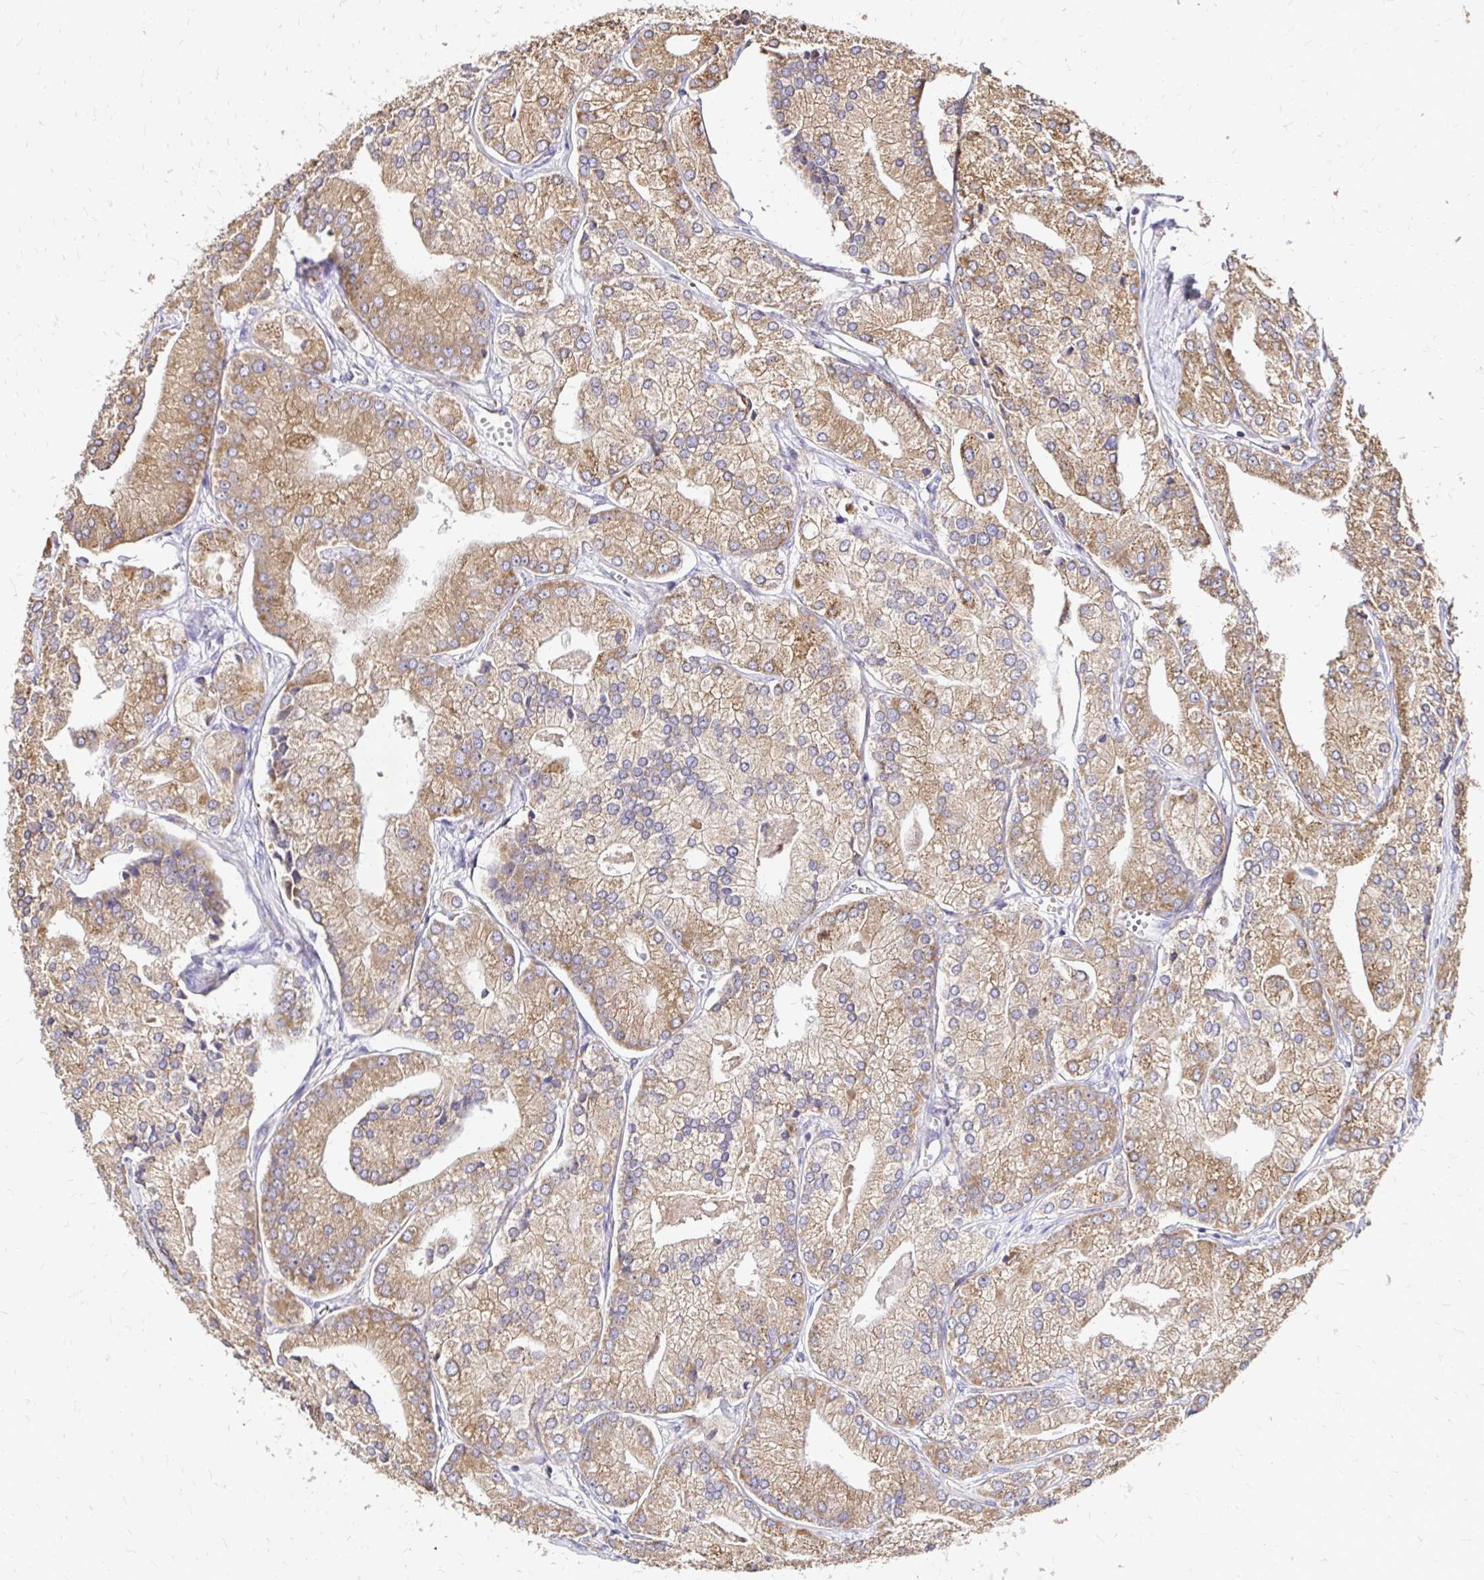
{"staining": {"intensity": "moderate", "quantity": ">75%", "location": "cytoplasmic/membranous"}, "tissue": "prostate cancer", "cell_type": "Tumor cells", "image_type": "cancer", "snomed": [{"axis": "morphology", "description": "Adenocarcinoma, High grade"}, {"axis": "topography", "description": "Prostate"}], "caption": "Prostate cancer stained with a protein marker exhibits moderate staining in tumor cells.", "gene": "ZW10", "patient": {"sex": "male", "age": 61}}